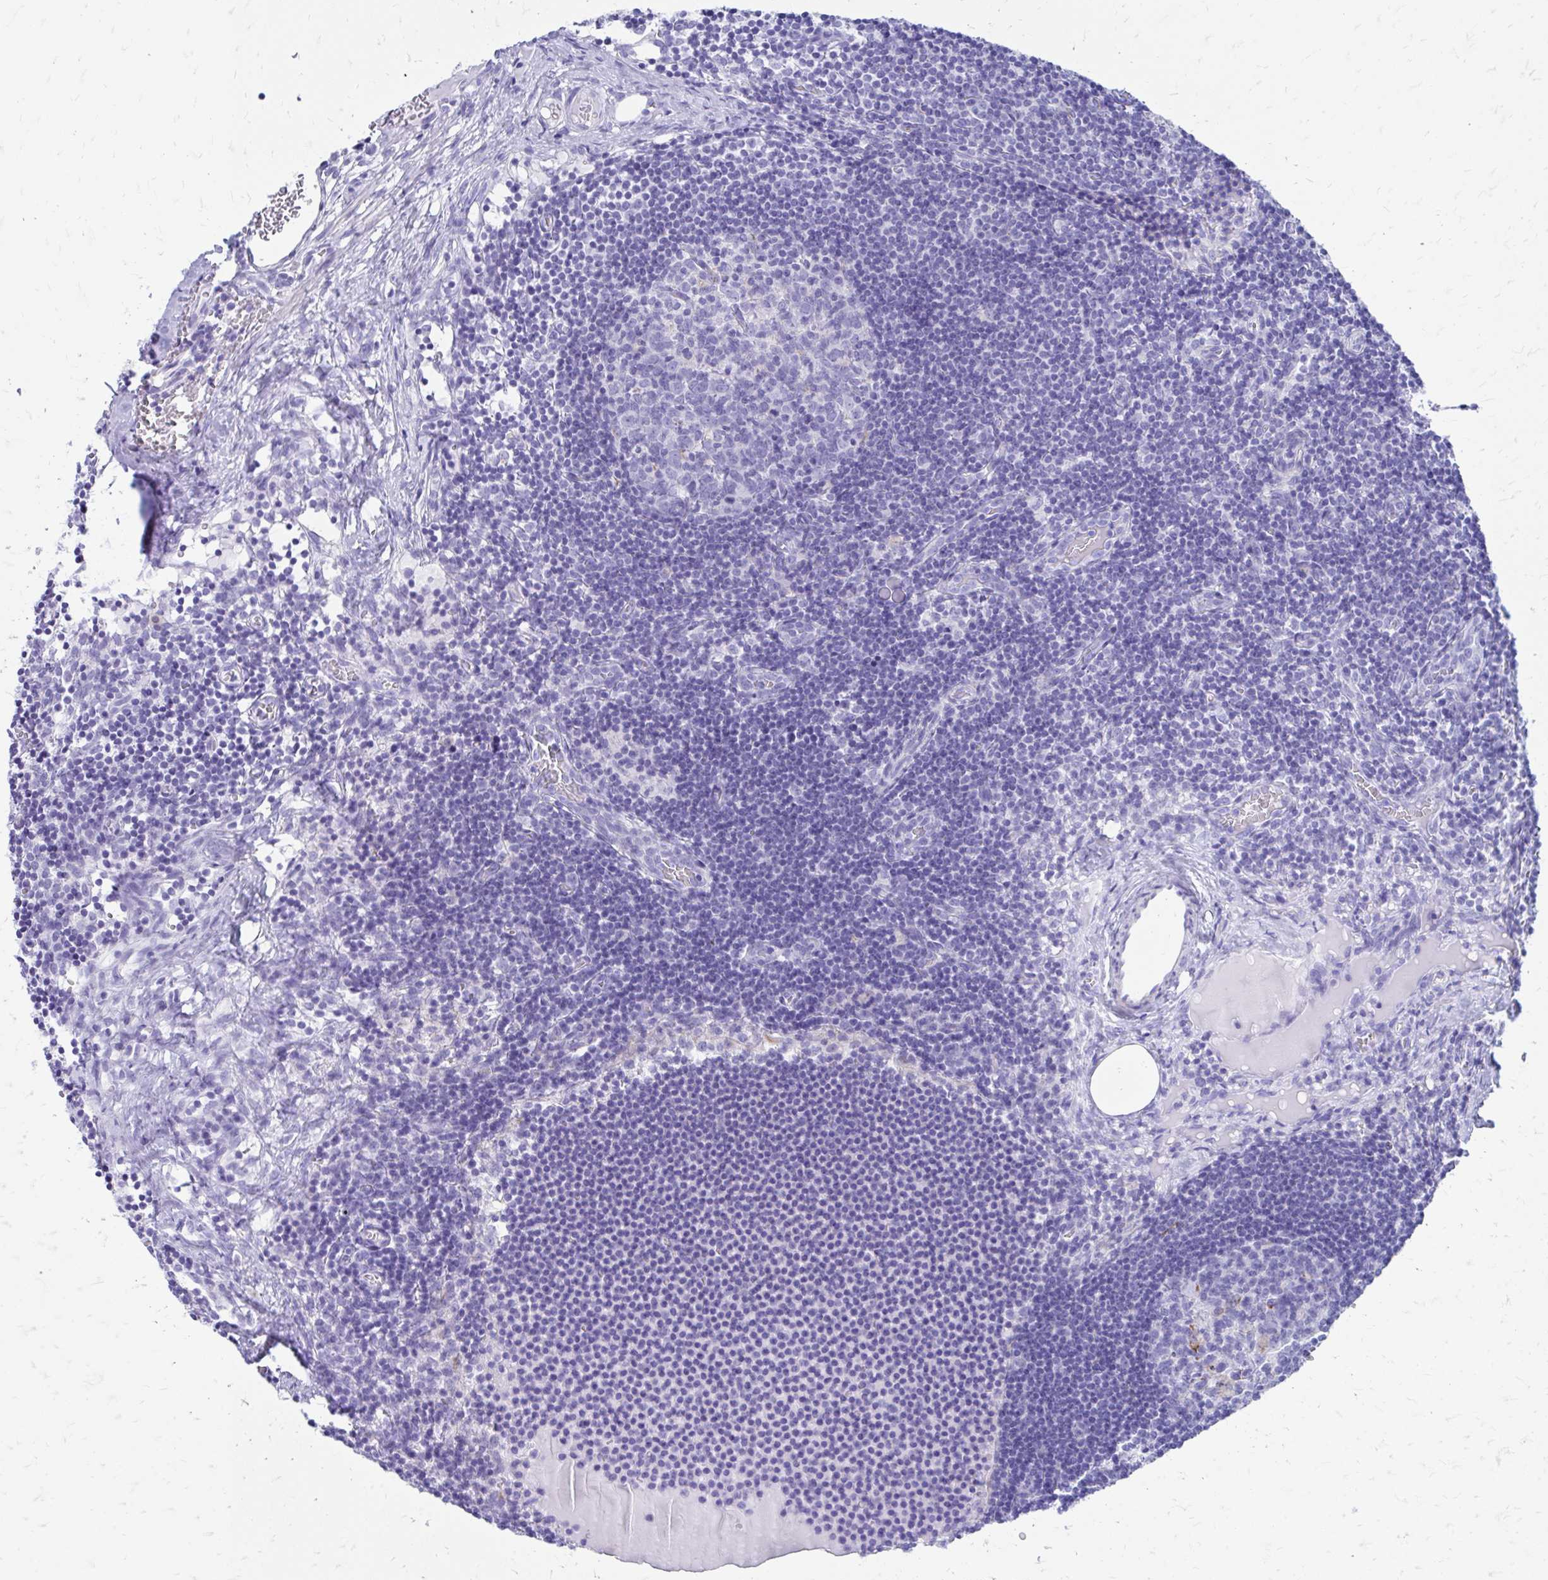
{"staining": {"intensity": "negative", "quantity": "none", "location": "none"}, "tissue": "lymph node", "cell_type": "Germinal center cells", "image_type": "normal", "snomed": [{"axis": "morphology", "description": "Normal tissue, NOS"}, {"axis": "topography", "description": "Lymph node"}], "caption": "DAB immunohistochemical staining of normal lymph node reveals no significant positivity in germinal center cells. (DAB IHC with hematoxylin counter stain).", "gene": "ZNF699", "patient": {"sex": "female", "age": 31}}